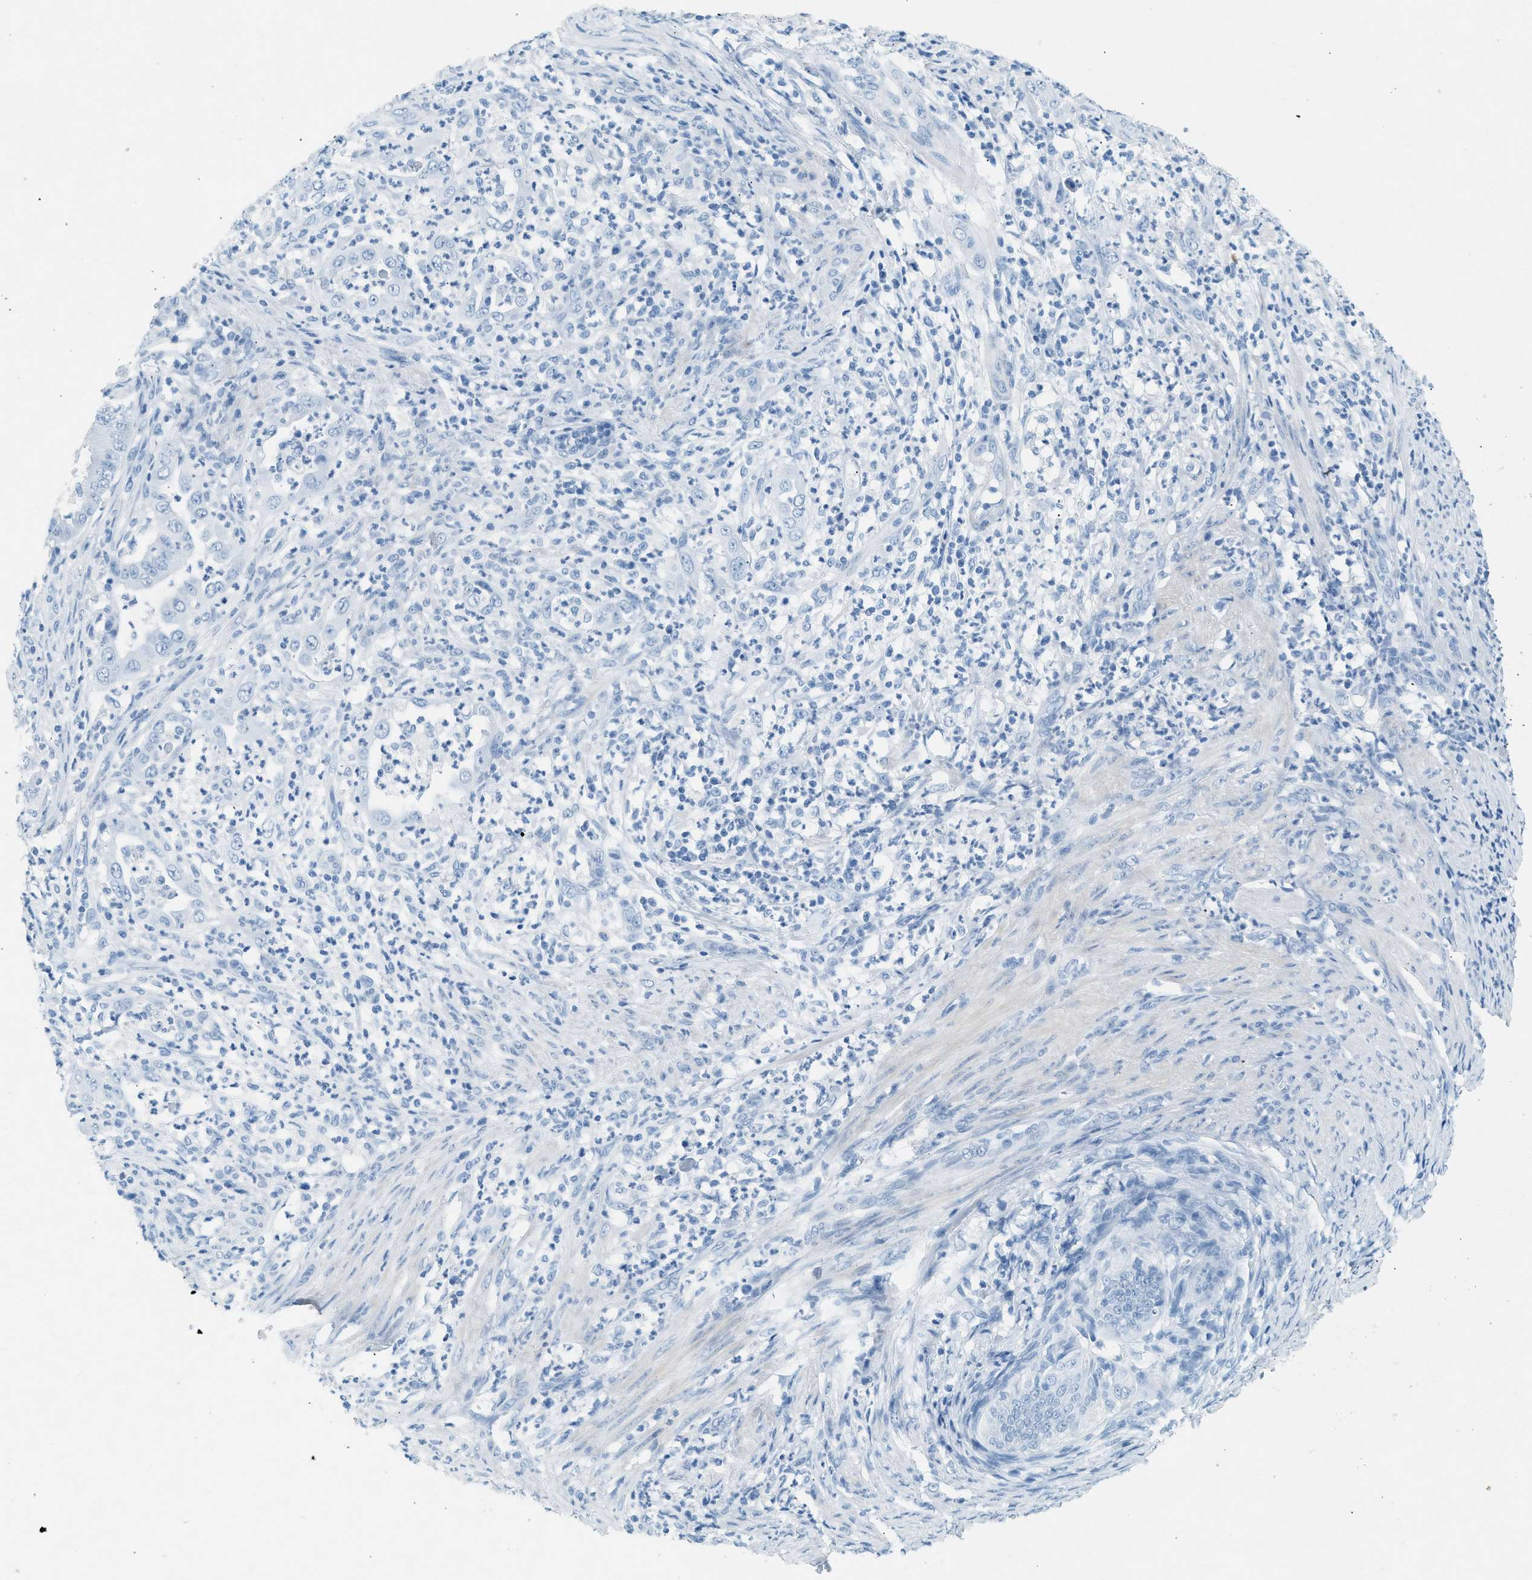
{"staining": {"intensity": "negative", "quantity": "none", "location": "none"}, "tissue": "endometrial cancer", "cell_type": "Tumor cells", "image_type": "cancer", "snomed": [{"axis": "morphology", "description": "Adenocarcinoma, NOS"}, {"axis": "topography", "description": "Endometrium"}], "caption": "An immunohistochemistry (IHC) photomicrograph of endometrial cancer (adenocarcinoma) is shown. There is no staining in tumor cells of endometrial cancer (adenocarcinoma).", "gene": "HHATL", "patient": {"sex": "female", "age": 70}}